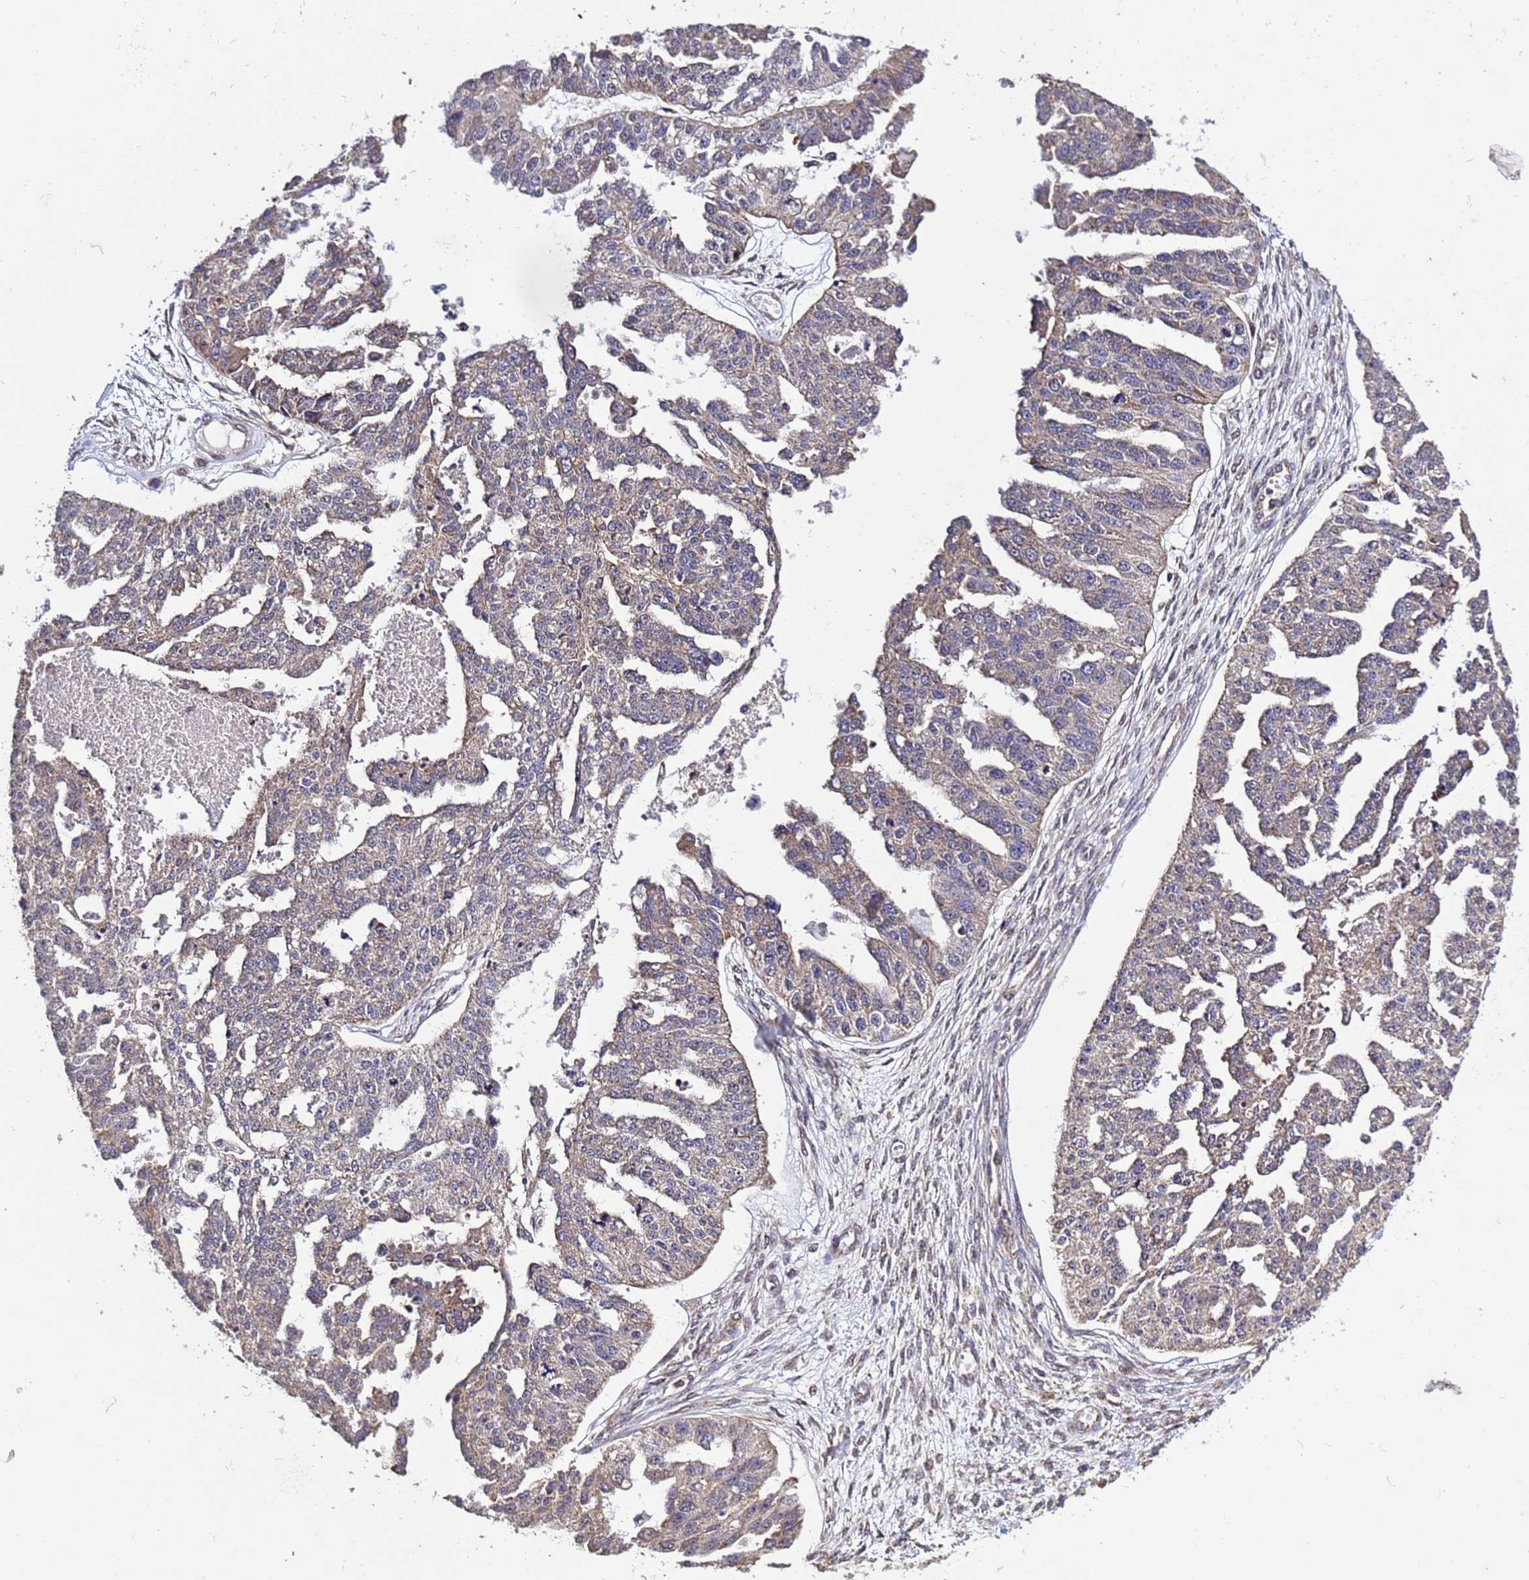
{"staining": {"intensity": "weak", "quantity": "25%-75%", "location": "cytoplasmic/membranous"}, "tissue": "ovarian cancer", "cell_type": "Tumor cells", "image_type": "cancer", "snomed": [{"axis": "morphology", "description": "Cystadenocarcinoma, serous, NOS"}, {"axis": "topography", "description": "Ovary"}], "caption": "Brown immunohistochemical staining in ovarian serous cystadenocarcinoma demonstrates weak cytoplasmic/membranous positivity in approximately 25%-75% of tumor cells.", "gene": "P2RX7", "patient": {"sex": "female", "age": 58}}